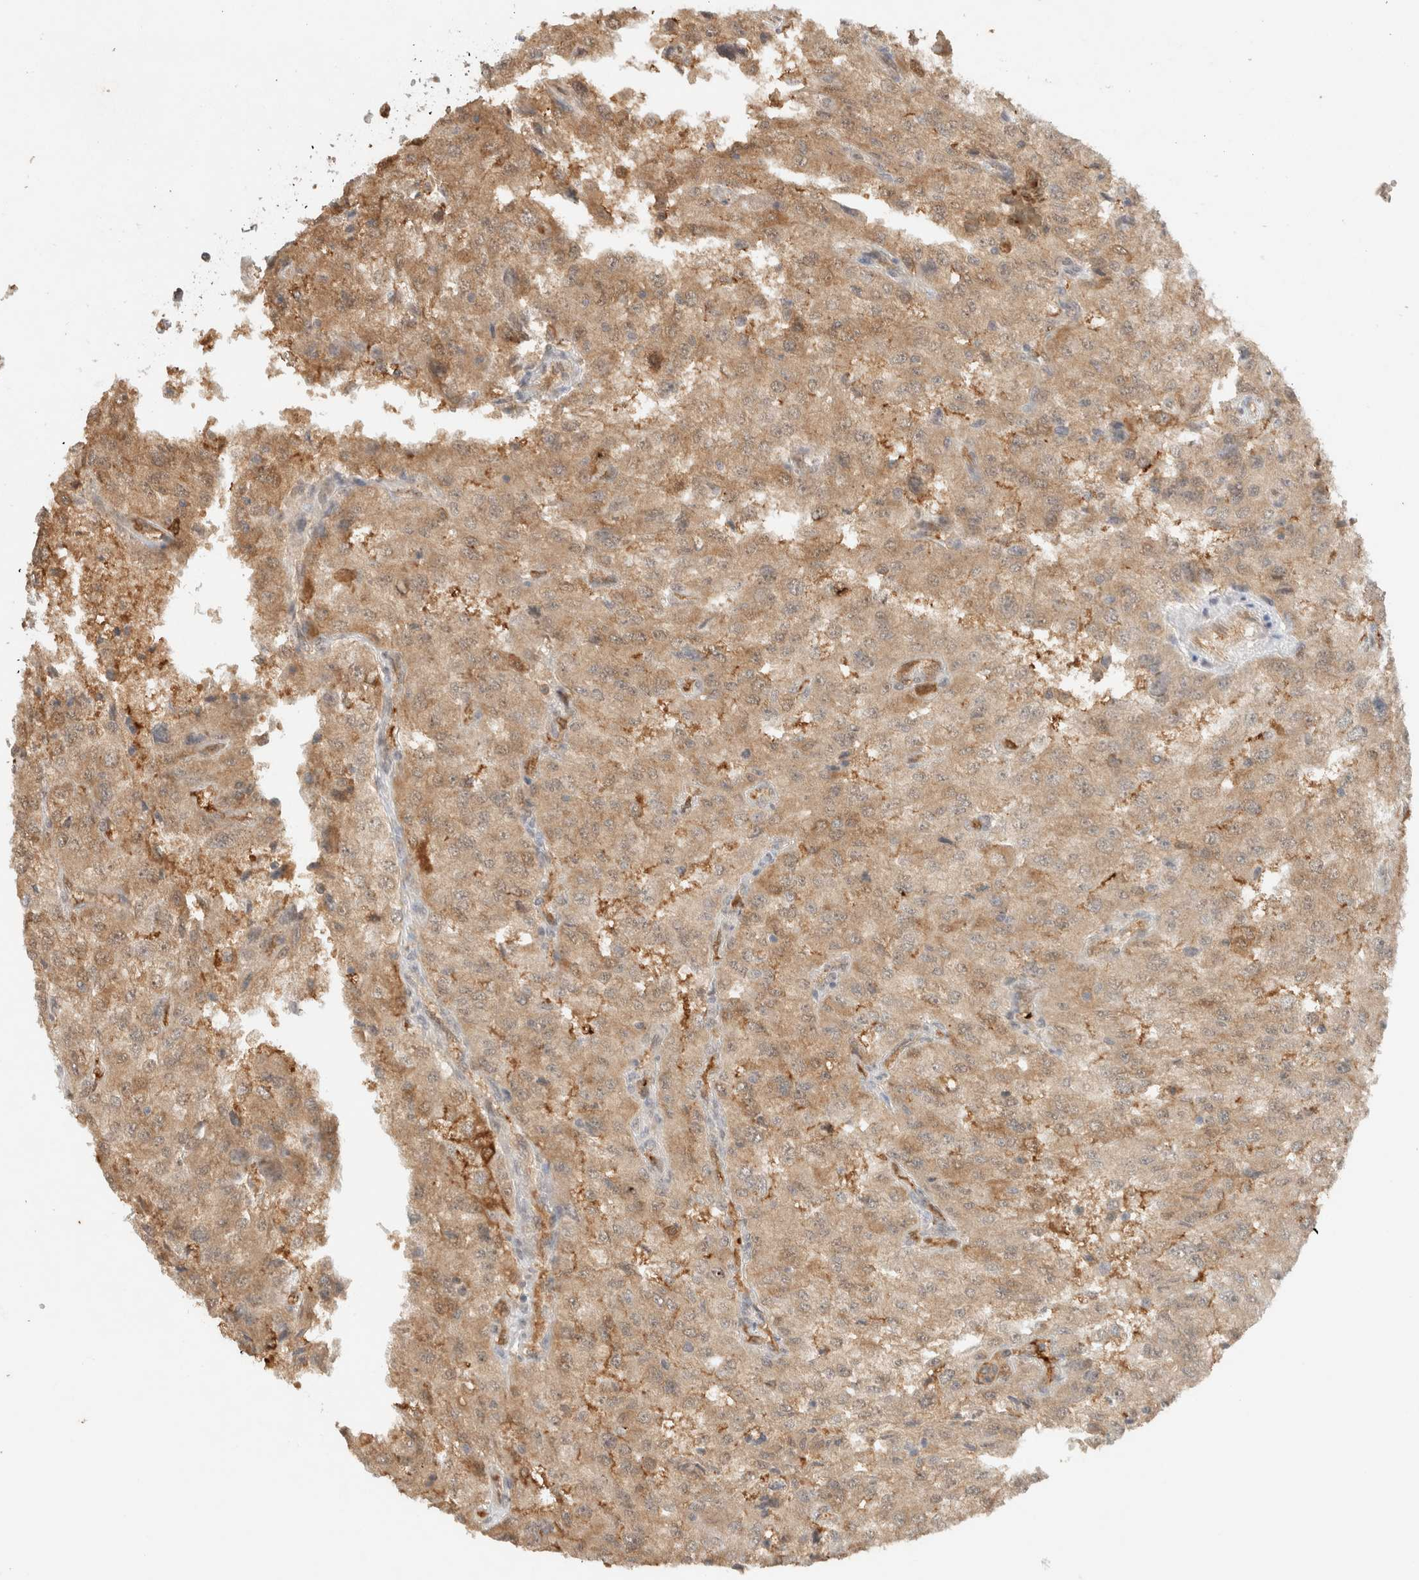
{"staining": {"intensity": "moderate", "quantity": ">75%", "location": "cytoplasmic/membranous"}, "tissue": "renal cancer", "cell_type": "Tumor cells", "image_type": "cancer", "snomed": [{"axis": "morphology", "description": "Adenocarcinoma, NOS"}, {"axis": "topography", "description": "Kidney"}], "caption": "Protein expression analysis of renal cancer reveals moderate cytoplasmic/membranous staining in about >75% of tumor cells.", "gene": "CA13", "patient": {"sex": "female", "age": 54}}